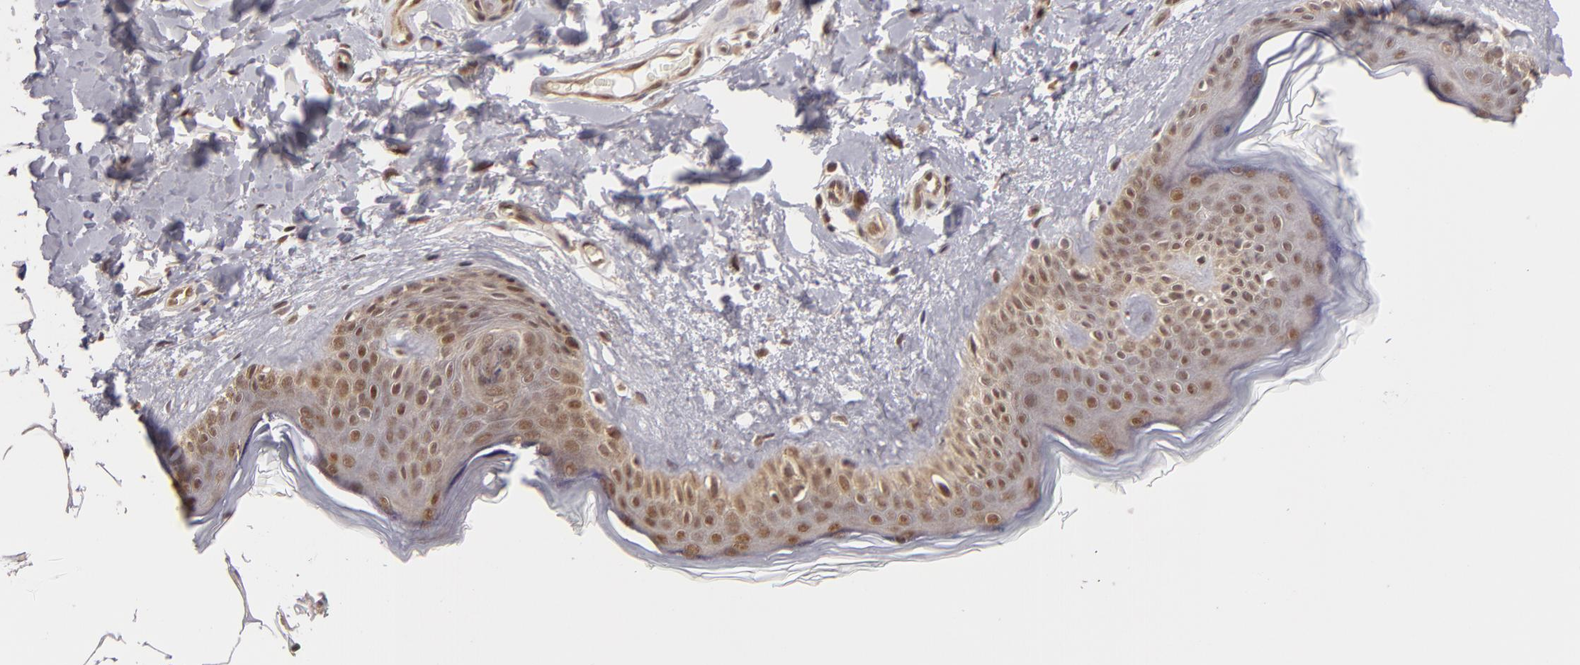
{"staining": {"intensity": "moderate", "quantity": ">75%", "location": "nuclear"}, "tissue": "skin", "cell_type": "Fibroblasts", "image_type": "normal", "snomed": [{"axis": "morphology", "description": "Normal tissue, NOS"}, {"axis": "topography", "description": "Skin"}], "caption": "Immunohistochemical staining of unremarkable human skin shows medium levels of moderate nuclear positivity in approximately >75% of fibroblasts. (DAB (3,3'-diaminobenzidine) = brown stain, brightfield microscopy at high magnification).", "gene": "ZNF133", "patient": {"sex": "female", "age": 56}}